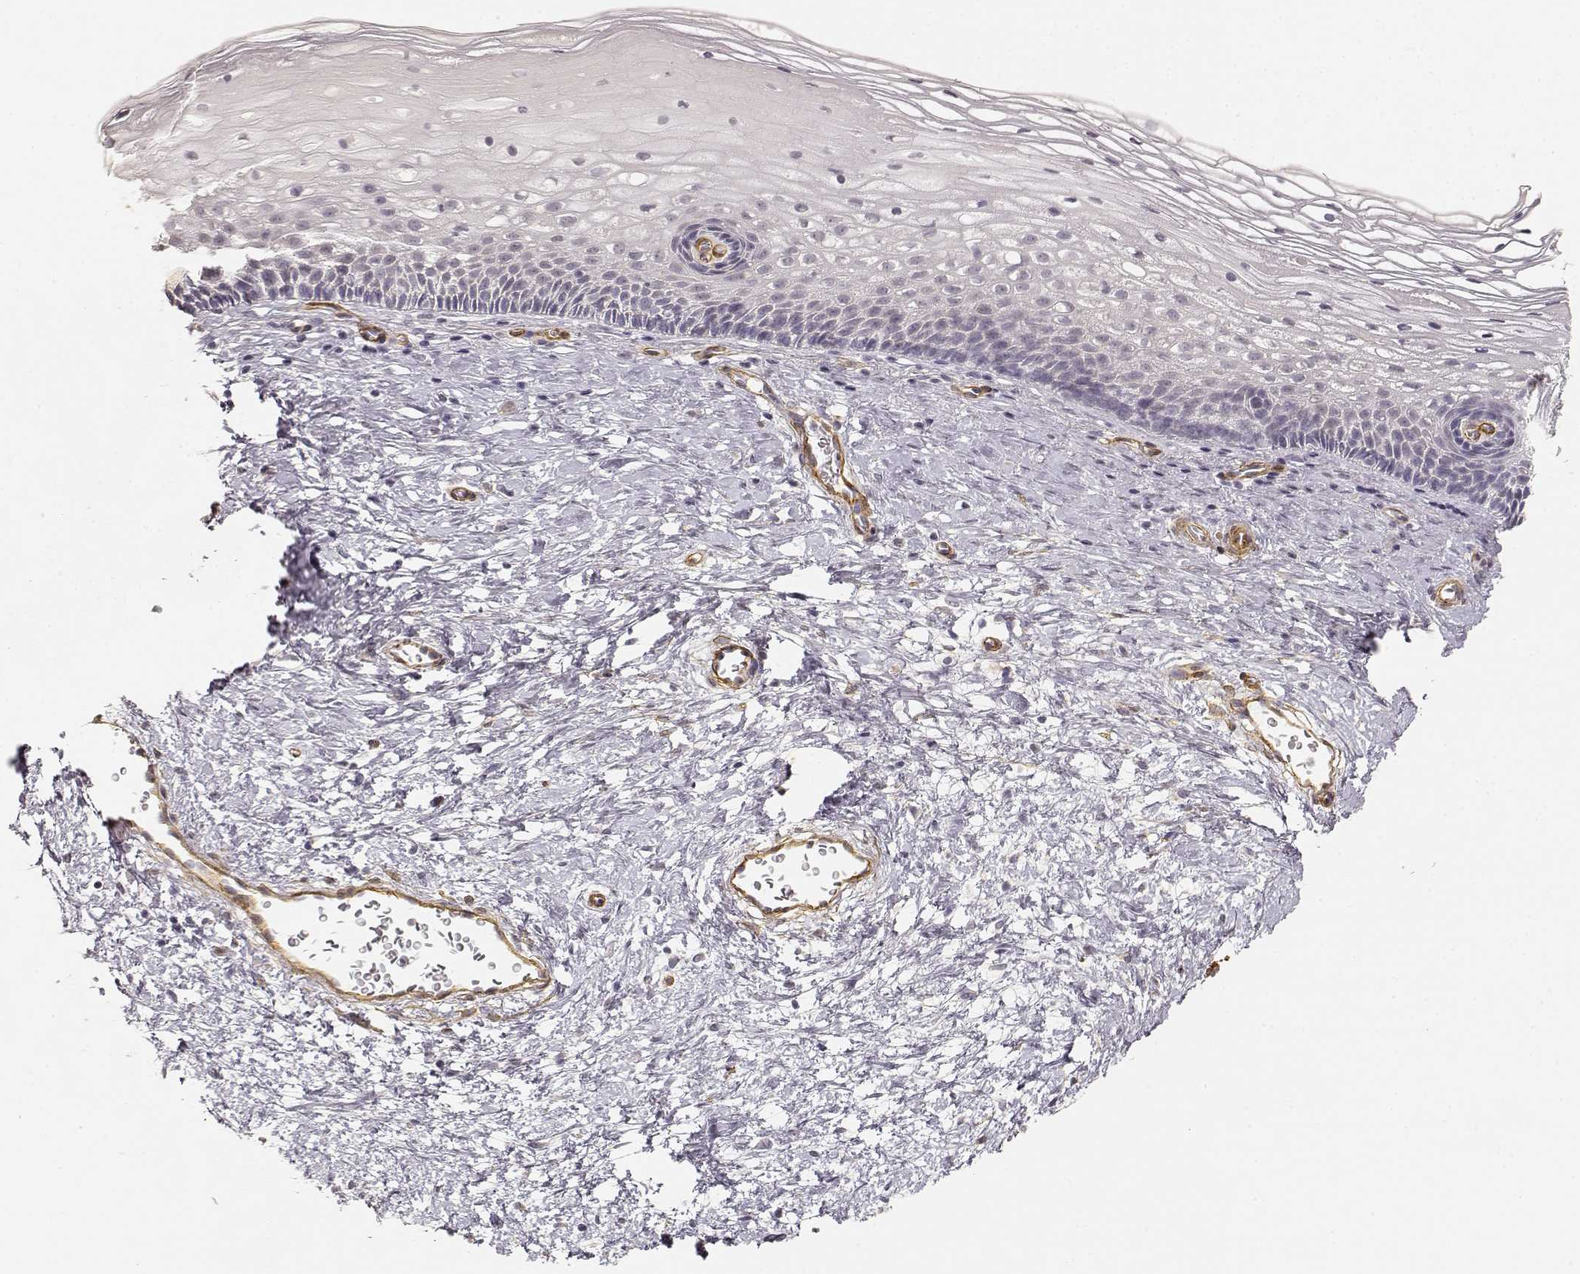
{"staining": {"intensity": "negative", "quantity": "none", "location": "none"}, "tissue": "cervix", "cell_type": "Glandular cells", "image_type": "normal", "snomed": [{"axis": "morphology", "description": "Normal tissue, NOS"}, {"axis": "topography", "description": "Cervix"}], "caption": "This is a micrograph of IHC staining of normal cervix, which shows no expression in glandular cells.", "gene": "LAMA4", "patient": {"sex": "female", "age": 34}}